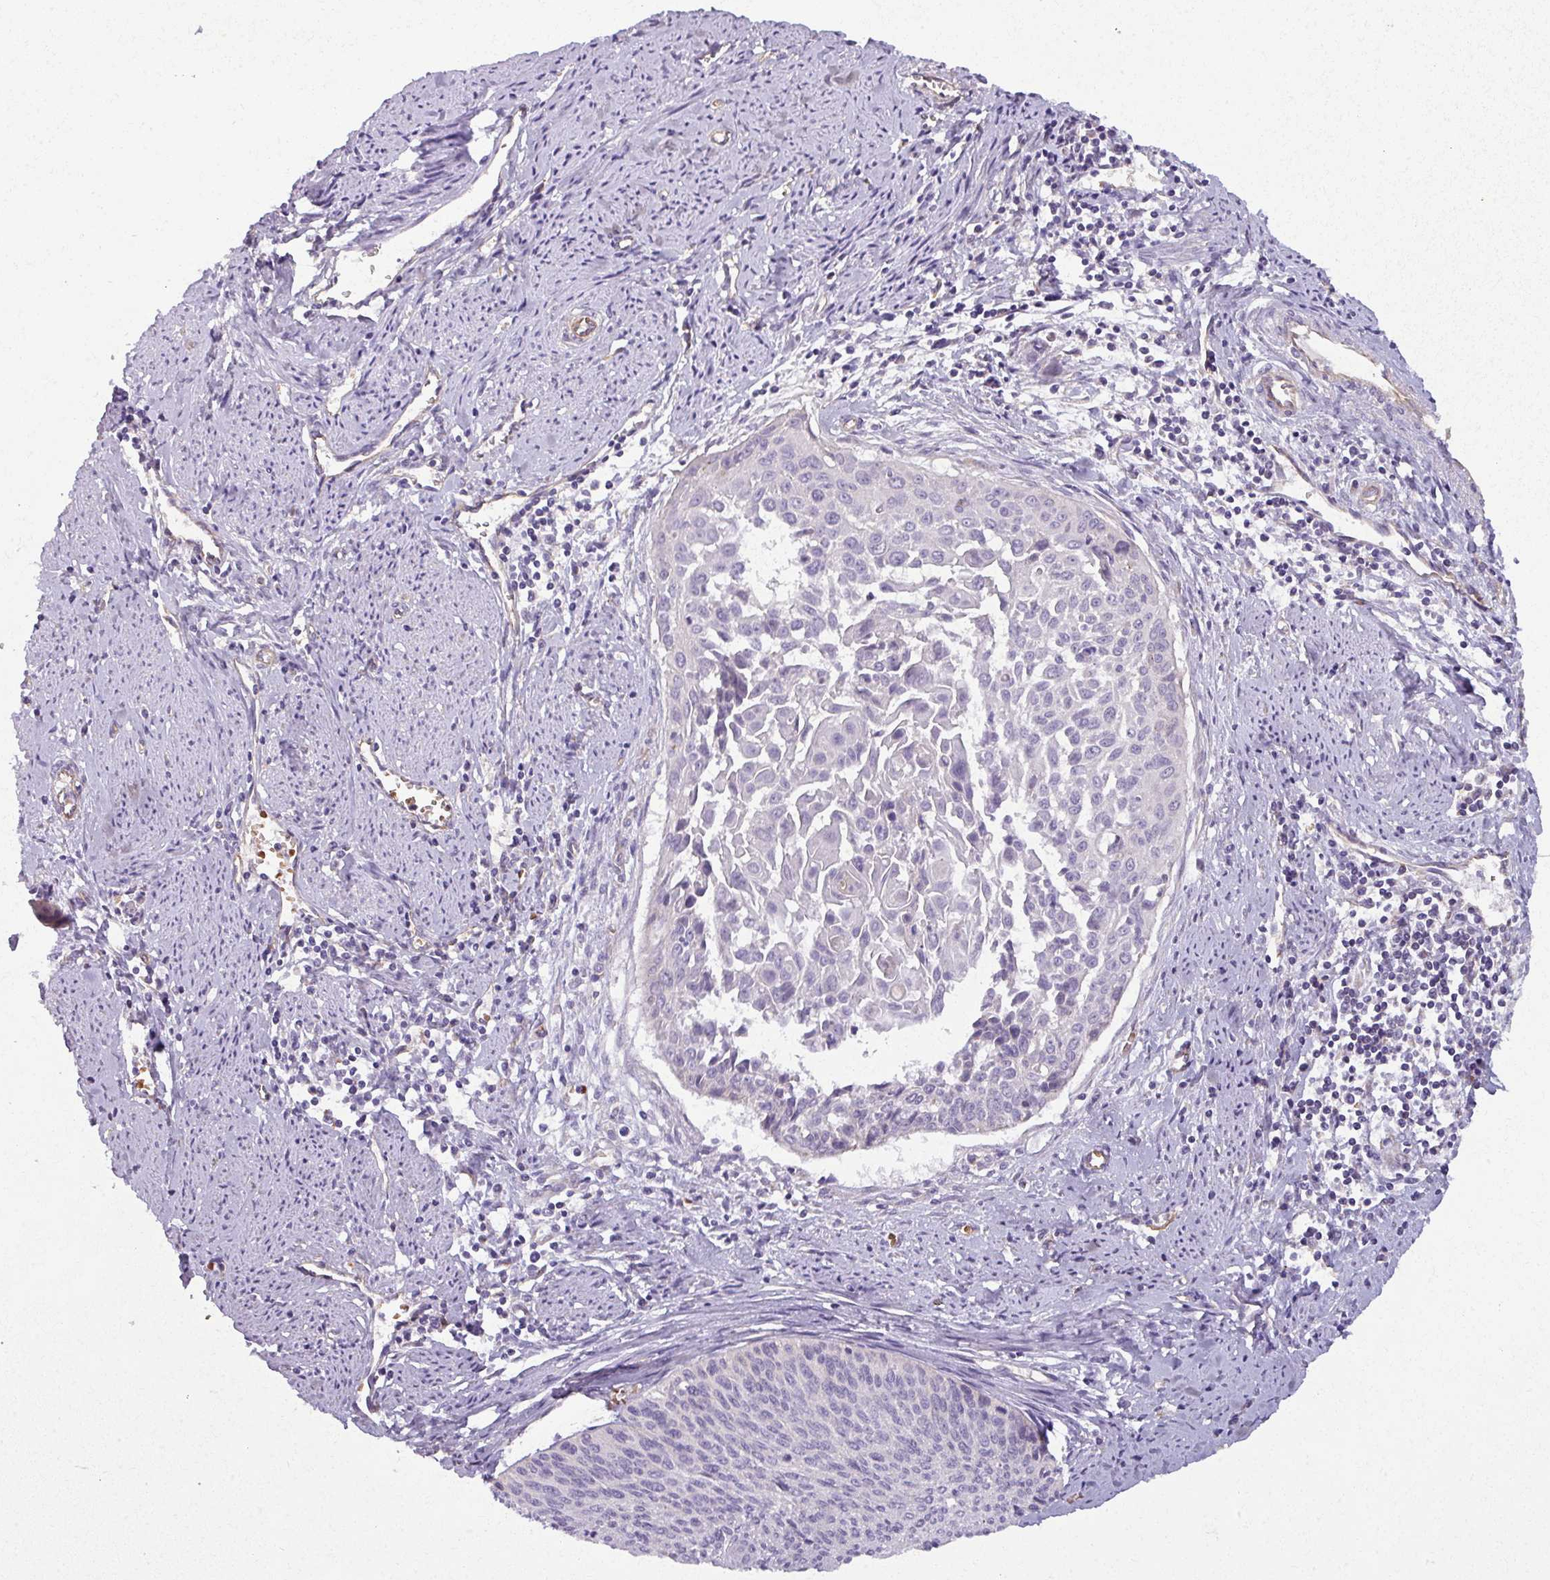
{"staining": {"intensity": "negative", "quantity": "none", "location": "none"}, "tissue": "cervical cancer", "cell_type": "Tumor cells", "image_type": "cancer", "snomed": [{"axis": "morphology", "description": "Squamous cell carcinoma, NOS"}, {"axis": "topography", "description": "Cervix"}], "caption": "Tumor cells are negative for protein expression in human cervical squamous cell carcinoma.", "gene": "BUD23", "patient": {"sex": "female", "age": 55}}